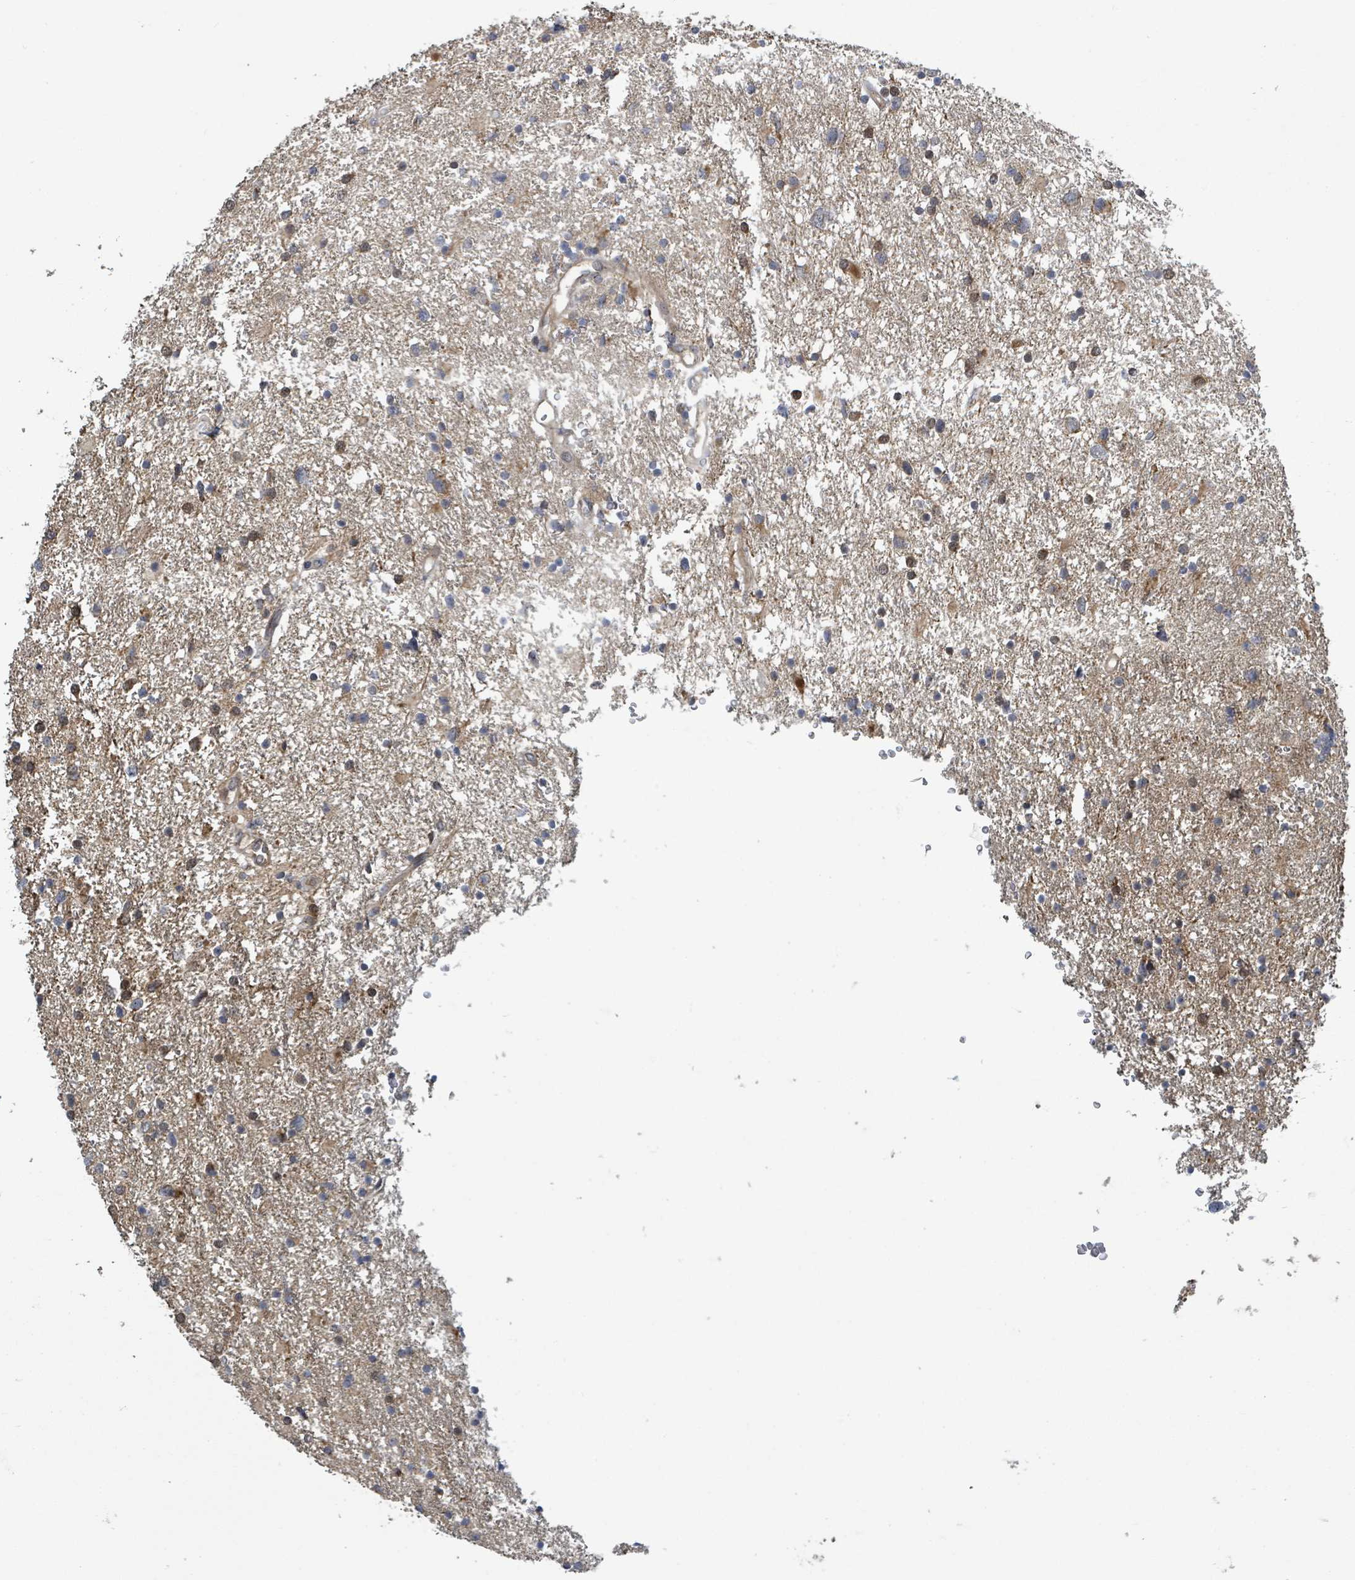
{"staining": {"intensity": "moderate", "quantity": "<25%", "location": "cytoplasmic/membranous"}, "tissue": "glioma", "cell_type": "Tumor cells", "image_type": "cancer", "snomed": [{"axis": "morphology", "description": "Glioma, malignant, Low grade"}, {"axis": "topography", "description": "Brain"}], "caption": "This photomicrograph displays malignant glioma (low-grade) stained with IHC to label a protein in brown. The cytoplasmic/membranous of tumor cells show moderate positivity for the protein. Nuclei are counter-stained blue.", "gene": "CCDC121", "patient": {"sex": "female", "age": 32}}